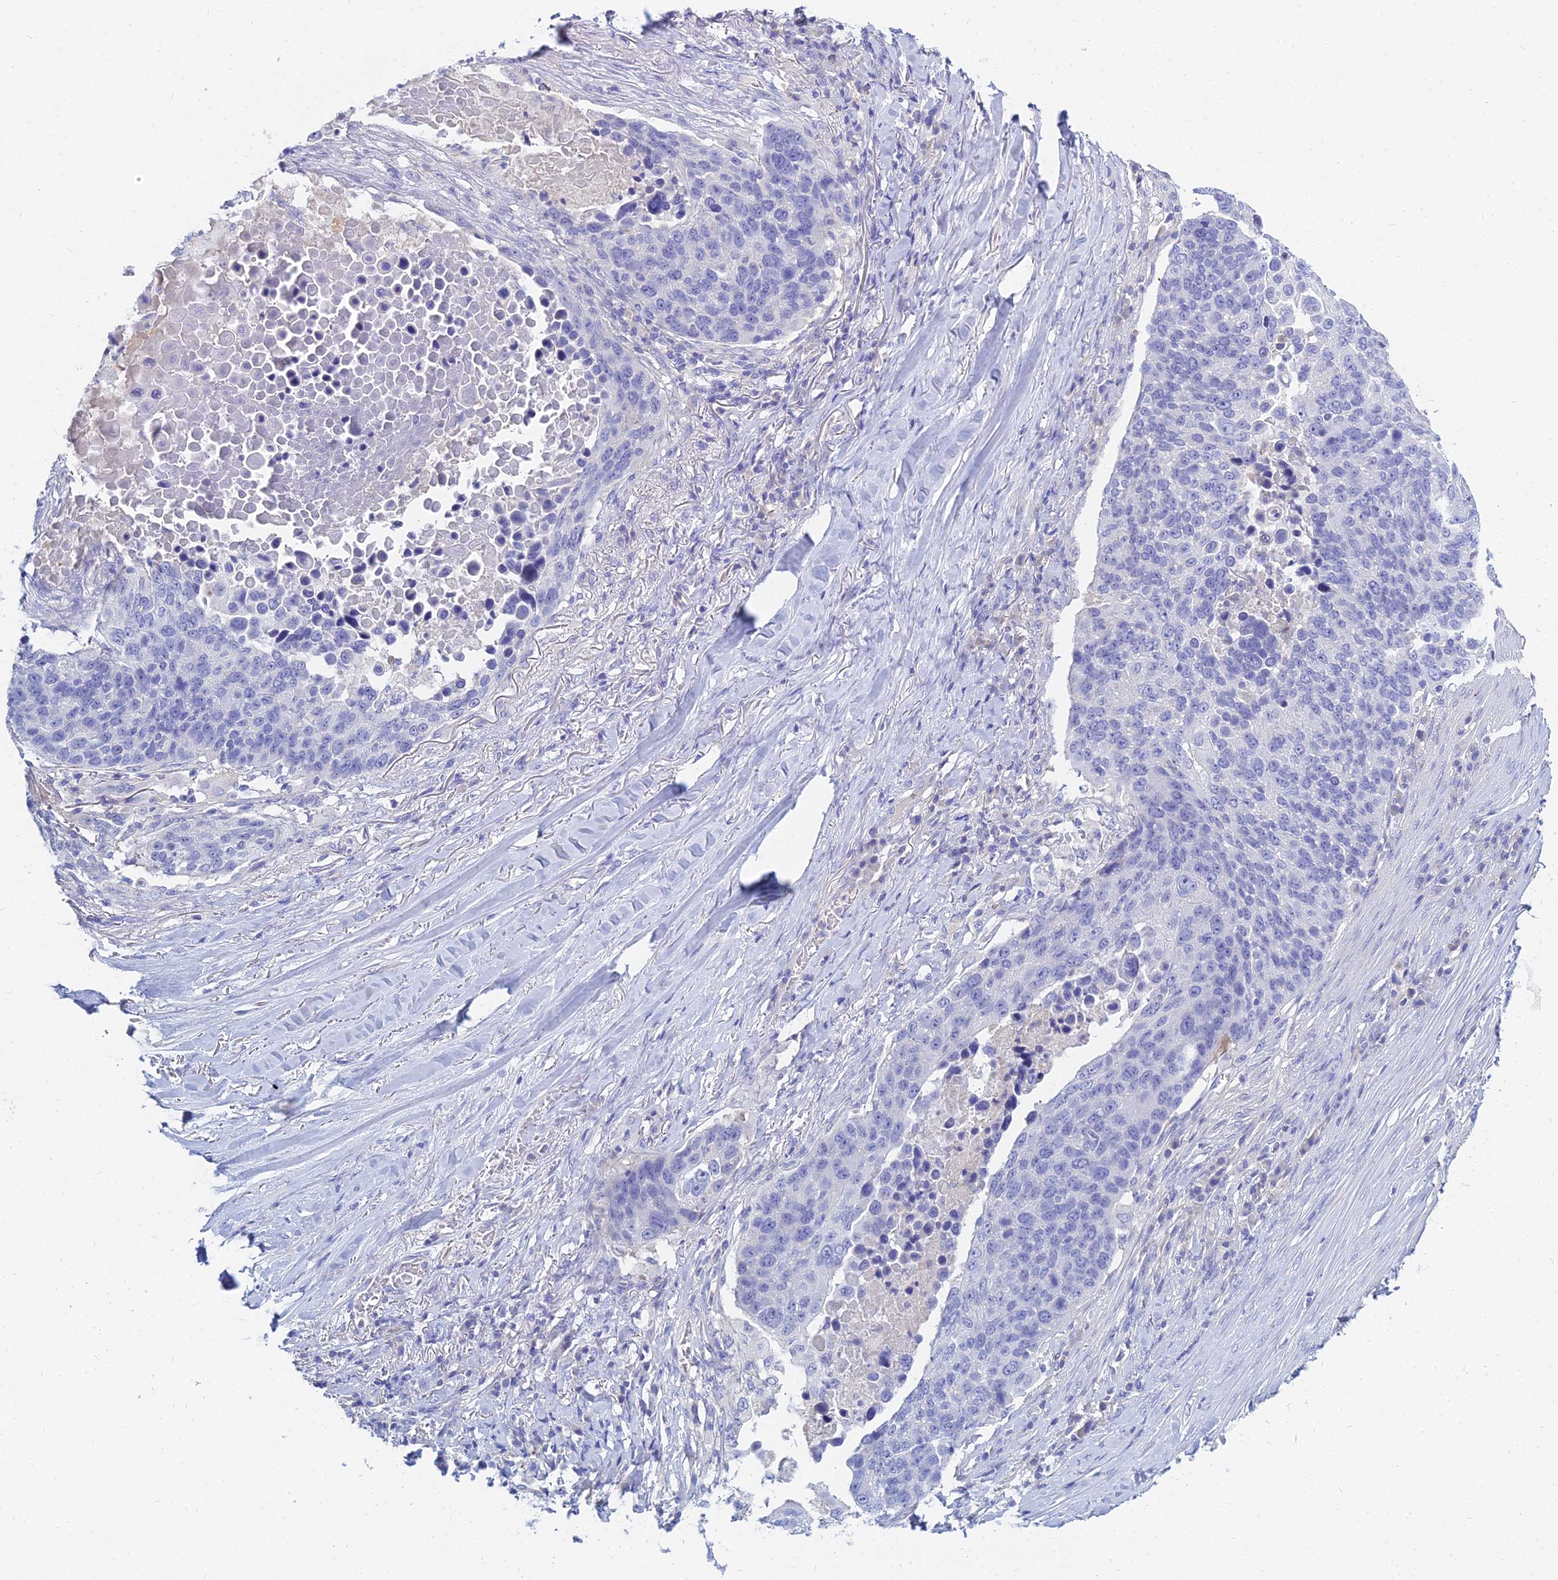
{"staining": {"intensity": "negative", "quantity": "none", "location": "none"}, "tissue": "lung cancer", "cell_type": "Tumor cells", "image_type": "cancer", "snomed": [{"axis": "morphology", "description": "Normal tissue, NOS"}, {"axis": "morphology", "description": "Squamous cell carcinoma, NOS"}, {"axis": "topography", "description": "Lymph node"}, {"axis": "topography", "description": "Lung"}], "caption": "Tumor cells are negative for protein expression in human lung cancer (squamous cell carcinoma). Nuclei are stained in blue.", "gene": "ZNF552", "patient": {"sex": "male", "age": 66}}